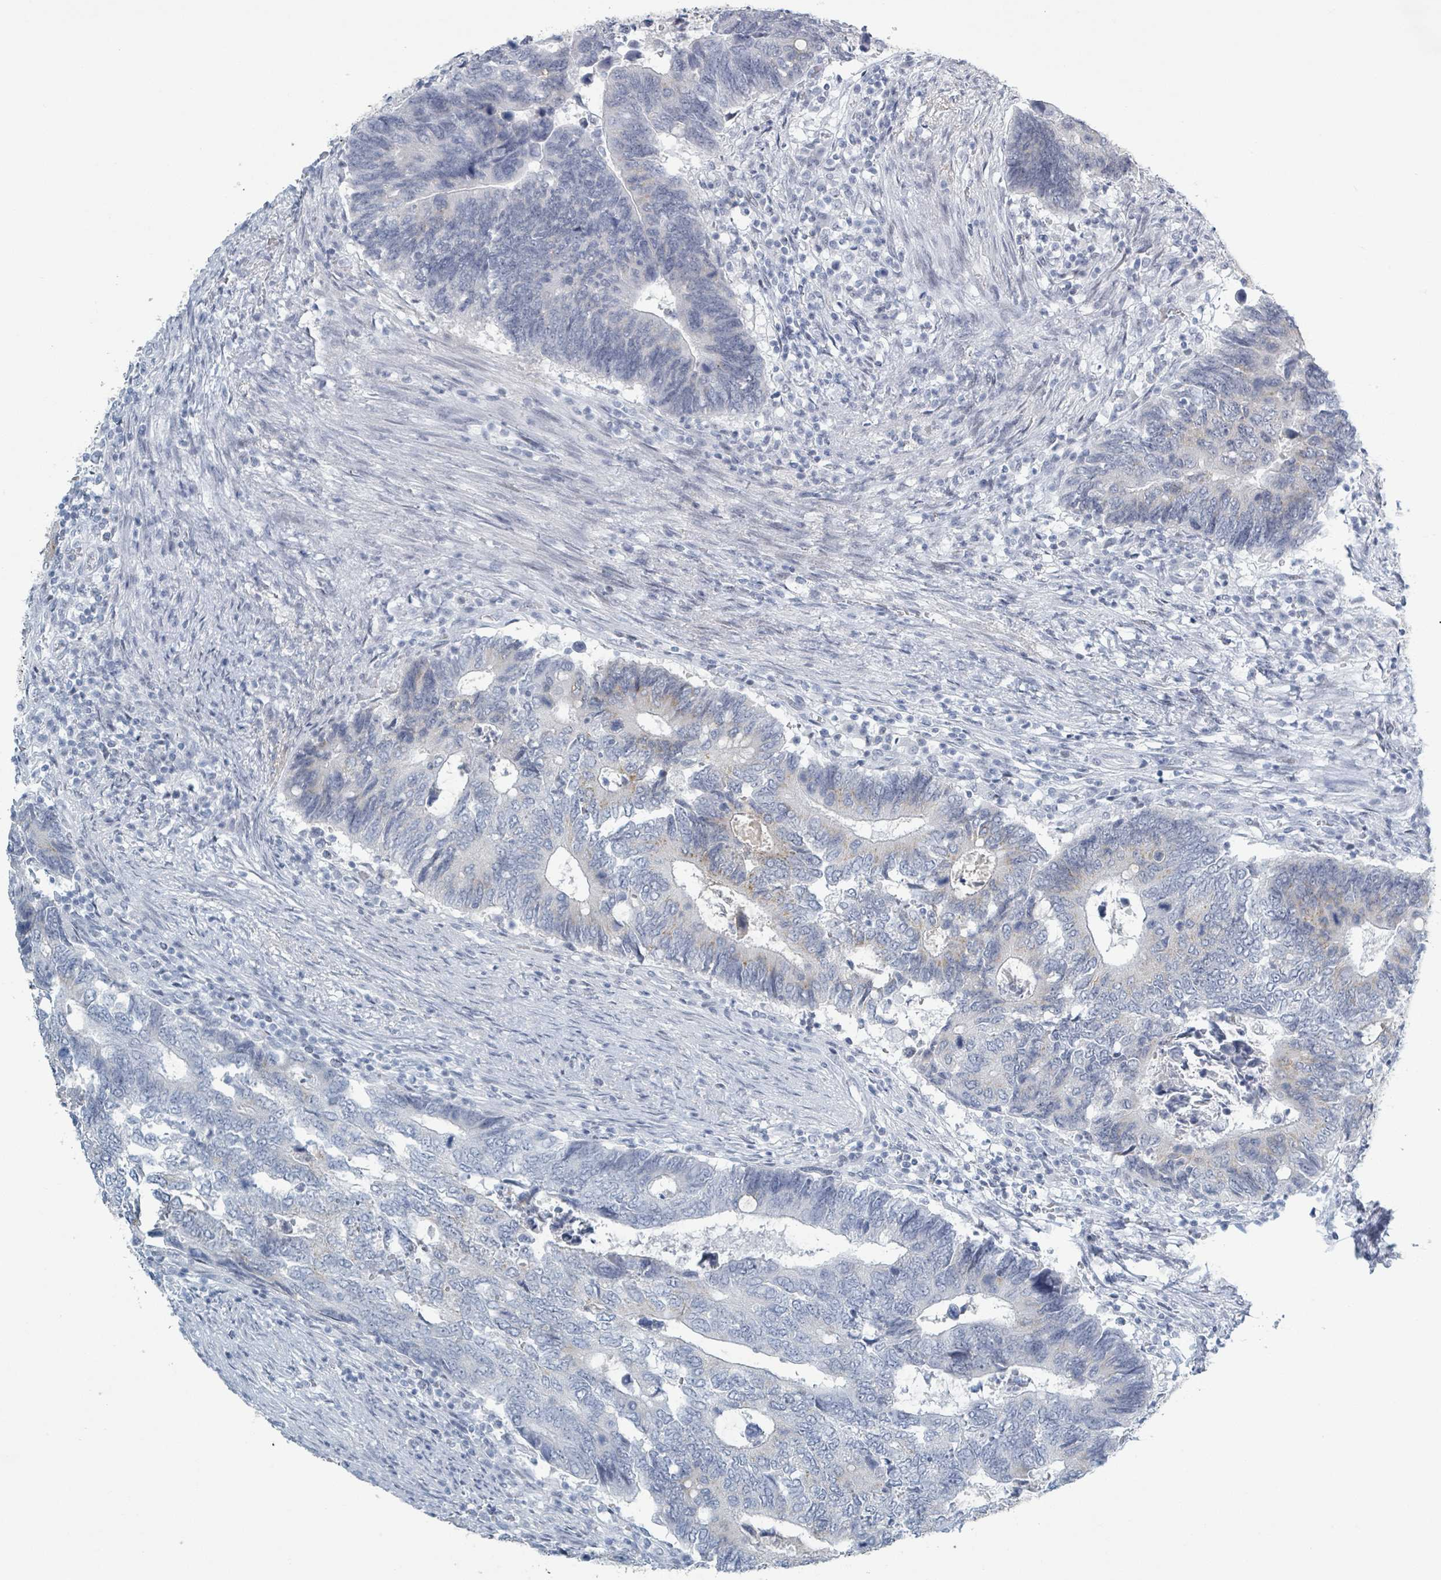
{"staining": {"intensity": "moderate", "quantity": "<25%", "location": "cytoplasmic/membranous"}, "tissue": "colorectal cancer", "cell_type": "Tumor cells", "image_type": "cancer", "snomed": [{"axis": "morphology", "description": "Adenocarcinoma, NOS"}, {"axis": "topography", "description": "Colon"}], "caption": "Protein expression analysis of colorectal adenocarcinoma demonstrates moderate cytoplasmic/membranous positivity in approximately <25% of tumor cells. (Stains: DAB in brown, nuclei in blue, Microscopy: brightfield microscopy at high magnification).", "gene": "GPR15LG", "patient": {"sex": "male", "age": 87}}